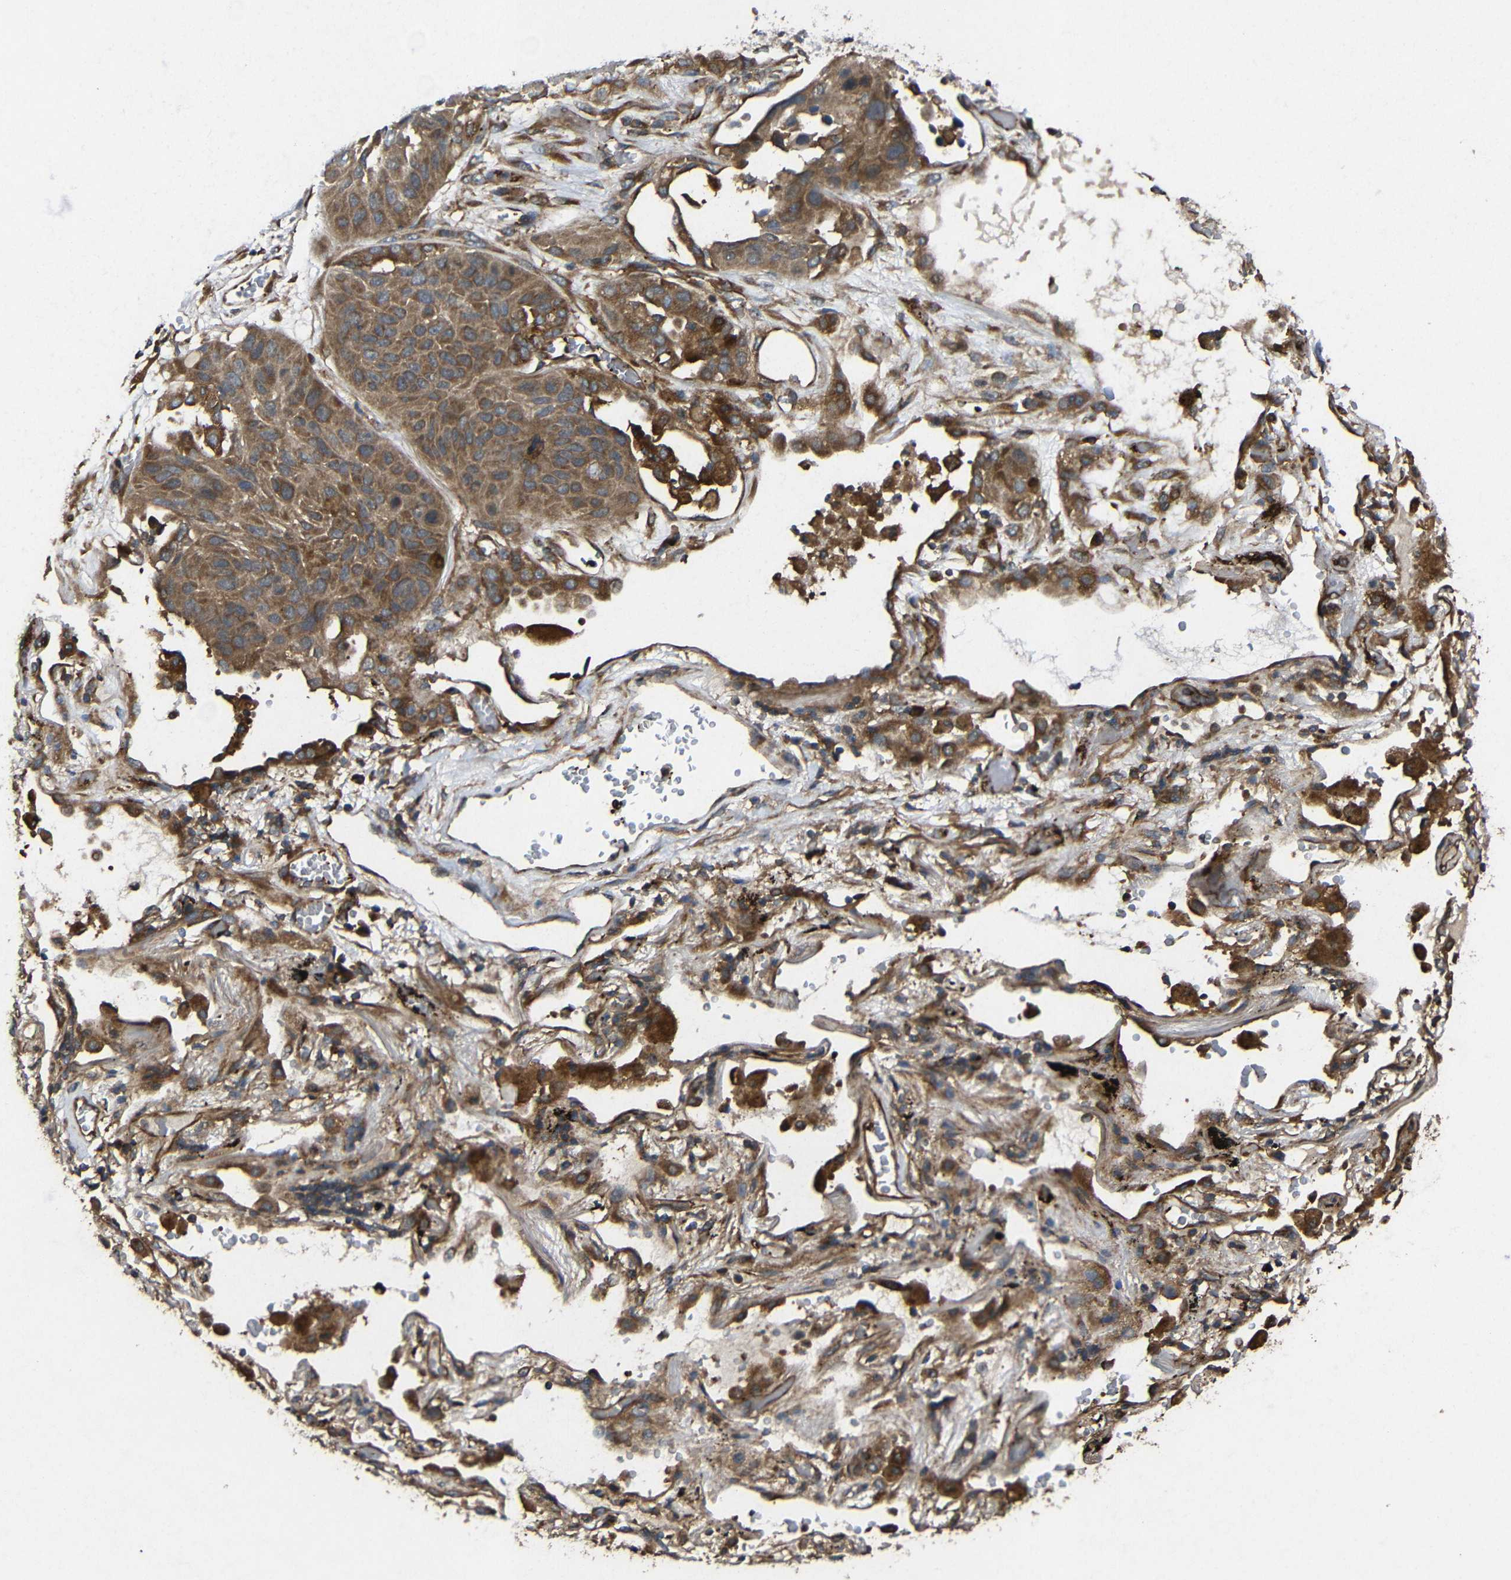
{"staining": {"intensity": "strong", "quantity": ">75%", "location": "cytoplasmic/membranous"}, "tissue": "lung cancer", "cell_type": "Tumor cells", "image_type": "cancer", "snomed": [{"axis": "morphology", "description": "Squamous cell carcinoma, NOS"}, {"axis": "topography", "description": "Lung"}], "caption": "Squamous cell carcinoma (lung) tissue reveals strong cytoplasmic/membranous staining in about >75% of tumor cells, visualized by immunohistochemistry.", "gene": "EIF2S1", "patient": {"sex": "male", "age": 57}}